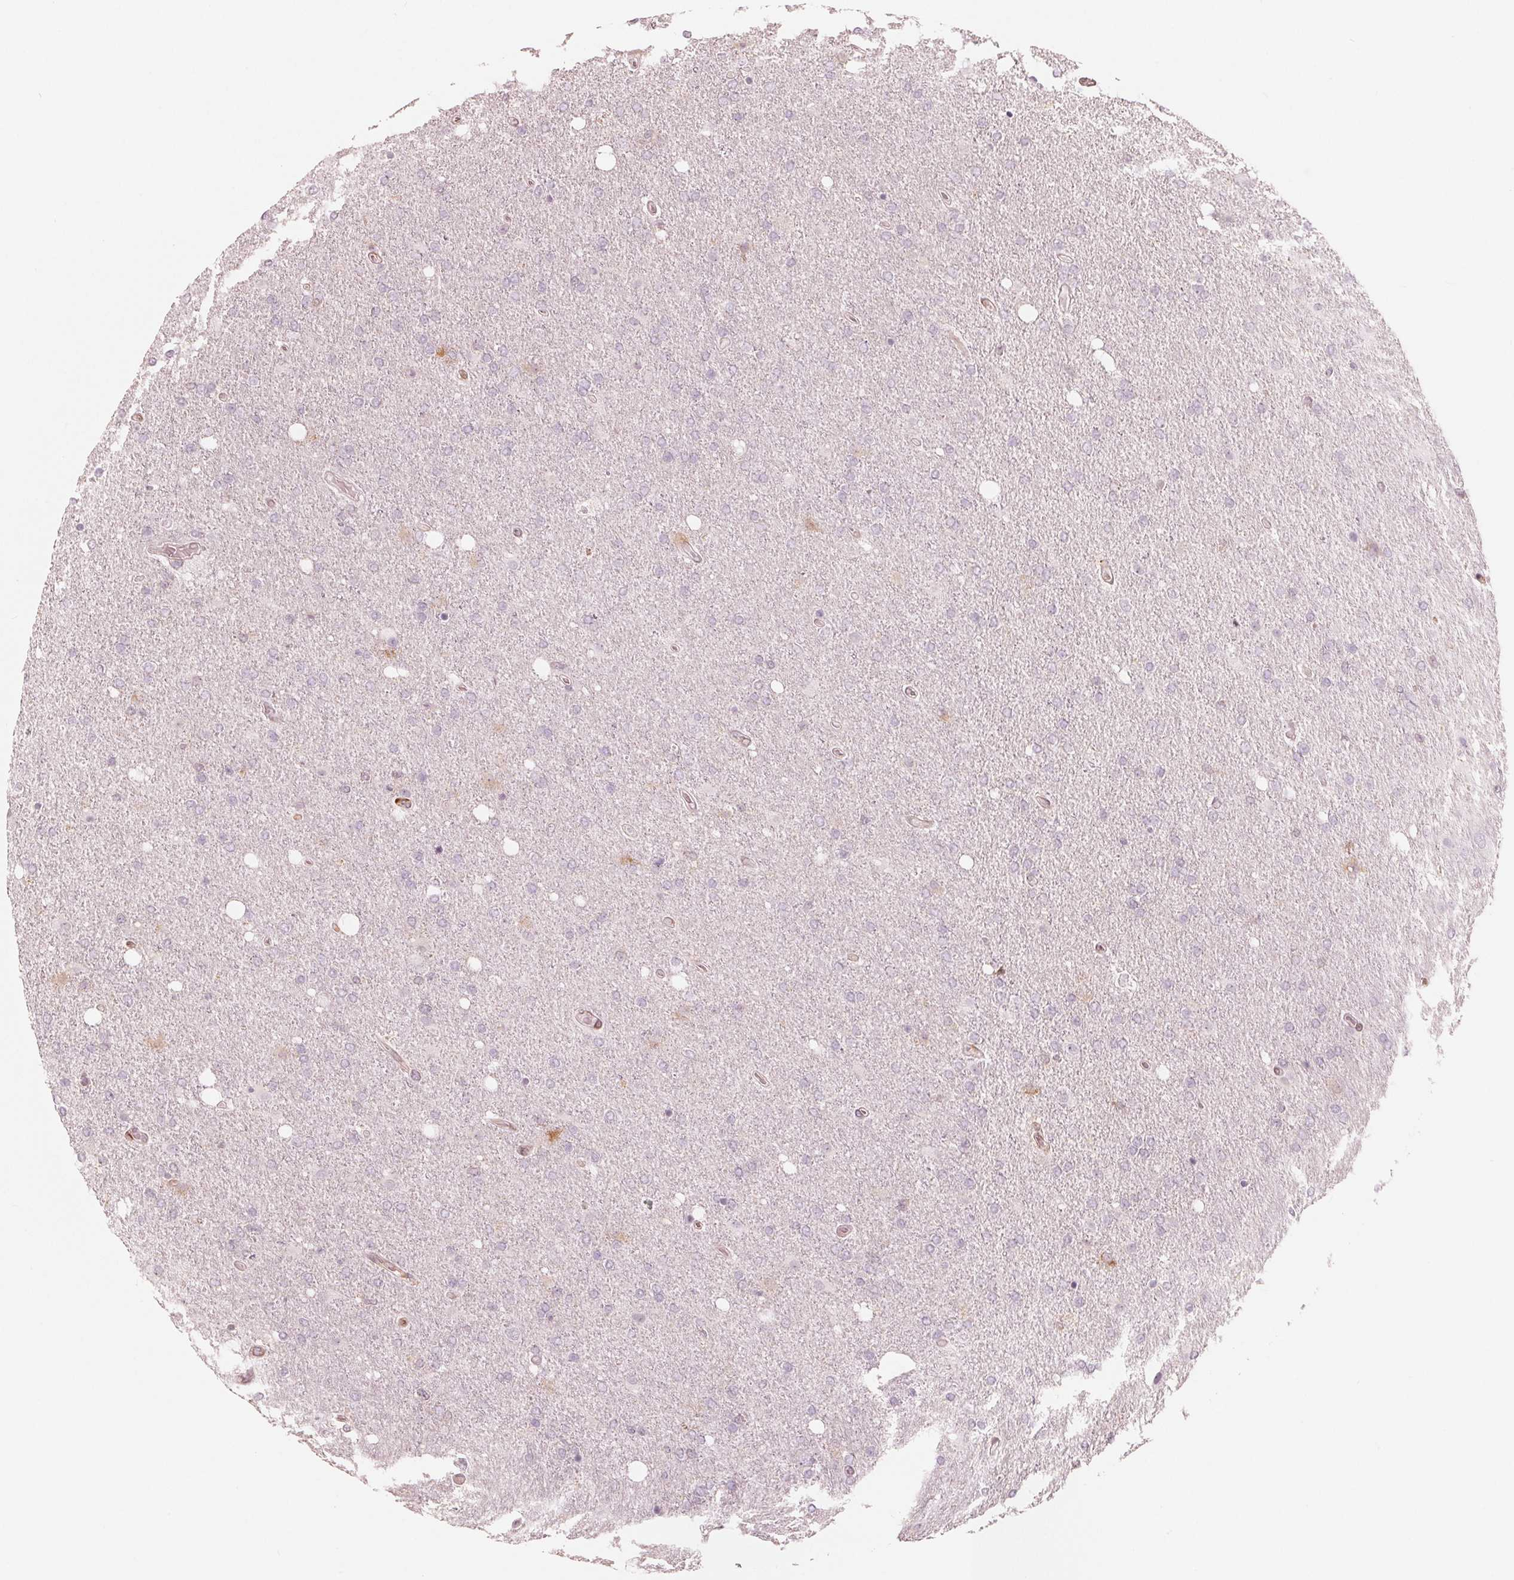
{"staining": {"intensity": "negative", "quantity": "none", "location": "none"}, "tissue": "glioma", "cell_type": "Tumor cells", "image_type": "cancer", "snomed": [{"axis": "morphology", "description": "Glioma, malignant, High grade"}, {"axis": "topography", "description": "Cerebral cortex"}], "caption": "Immunohistochemical staining of malignant high-grade glioma exhibits no significant staining in tumor cells.", "gene": "IKBIP", "patient": {"sex": "male", "age": 70}}